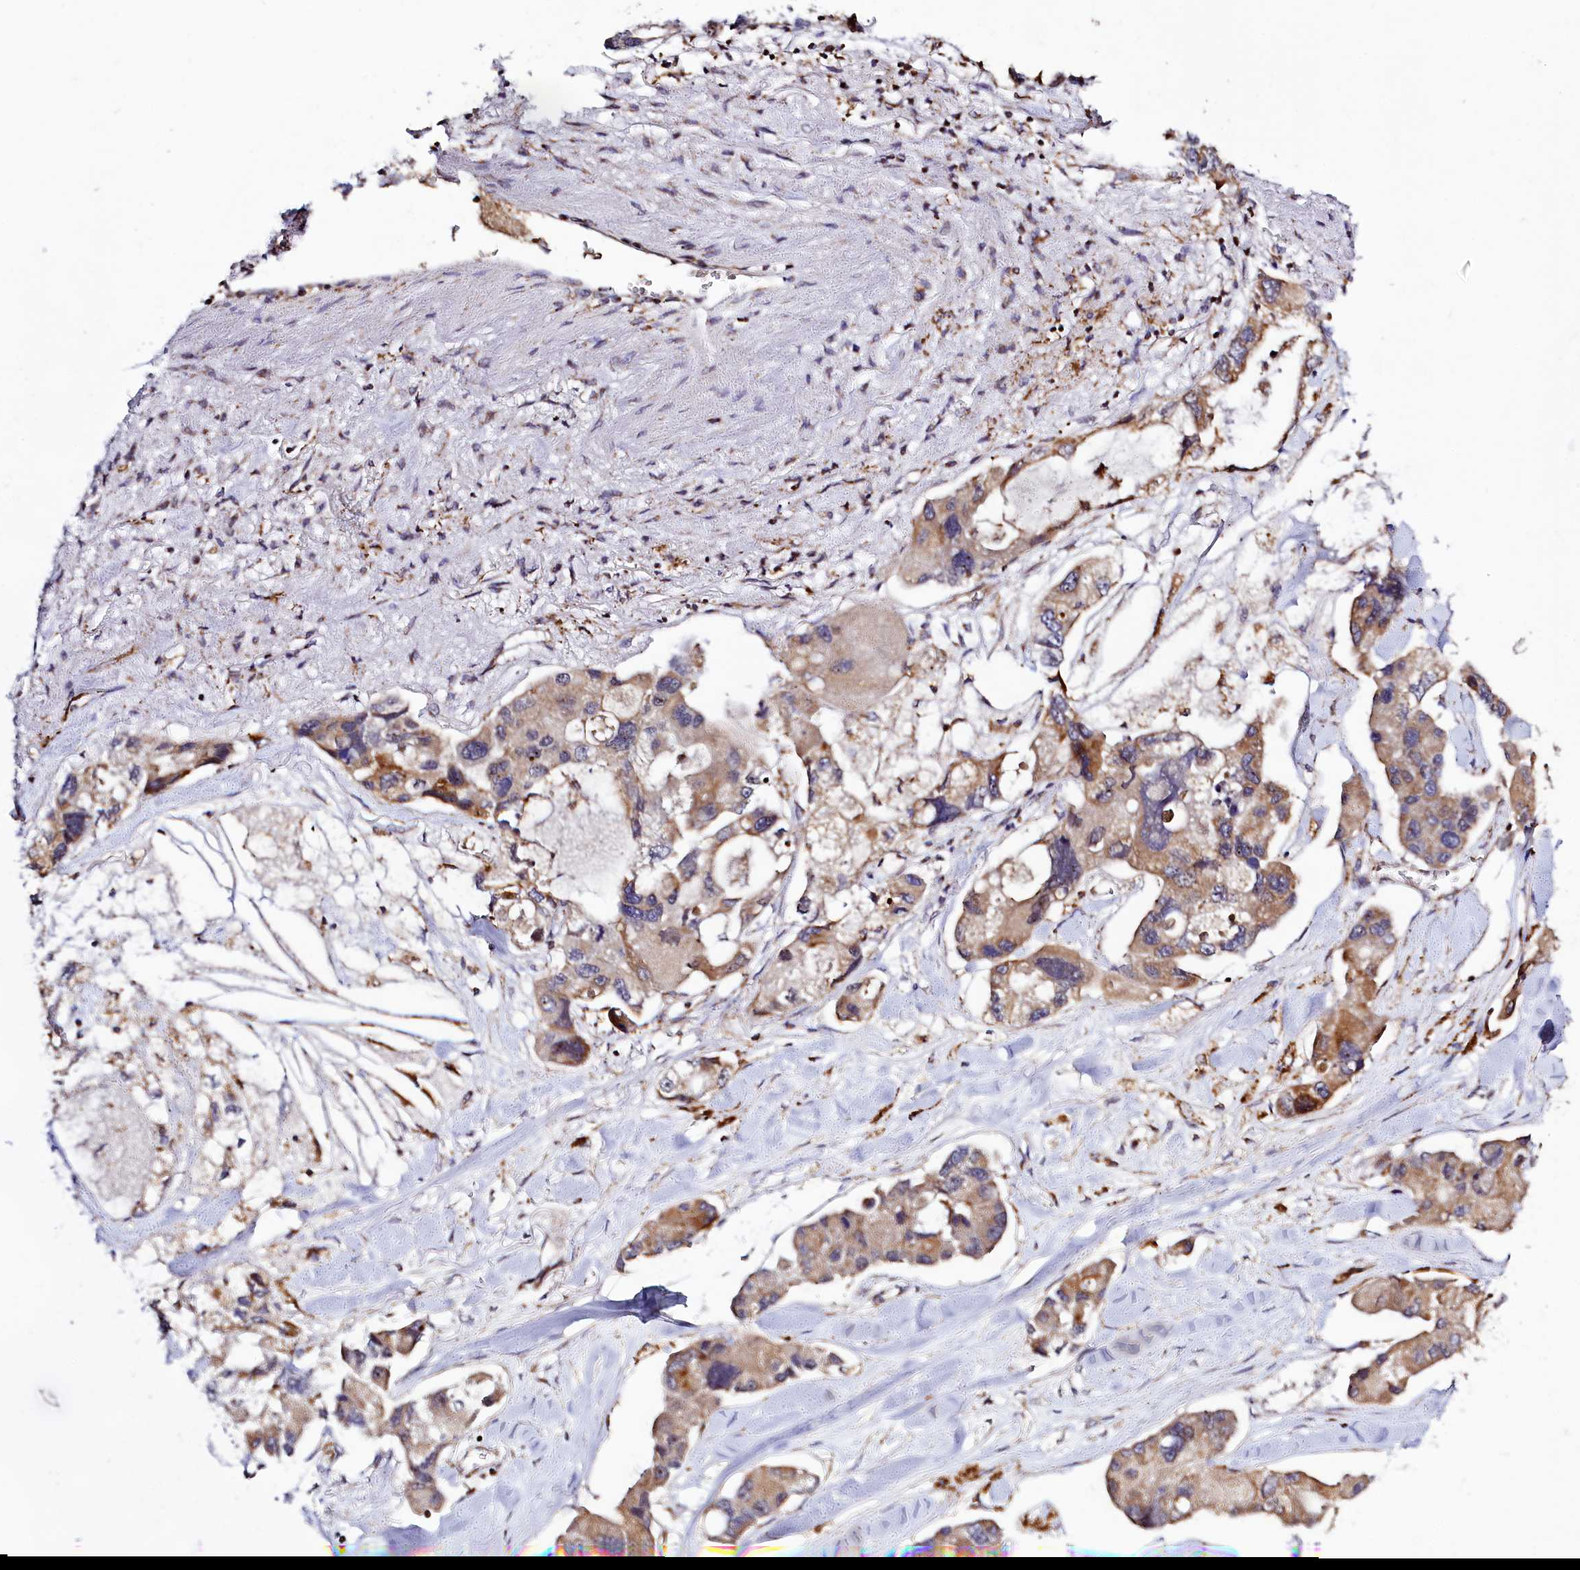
{"staining": {"intensity": "weak", "quantity": ">75%", "location": "cytoplasmic/membranous"}, "tissue": "lung cancer", "cell_type": "Tumor cells", "image_type": "cancer", "snomed": [{"axis": "morphology", "description": "Adenocarcinoma, NOS"}, {"axis": "topography", "description": "Lung"}], "caption": "Immunohistochemistry image of human adenocarcinoma (lung) stained for a protein (brown), which displays low levels of weak cytoplasmic/membranous staining in approximately >75% of tumor cells.", "gene": "DYNC2H1", "patient": {"sex": "female", "age": 54}}